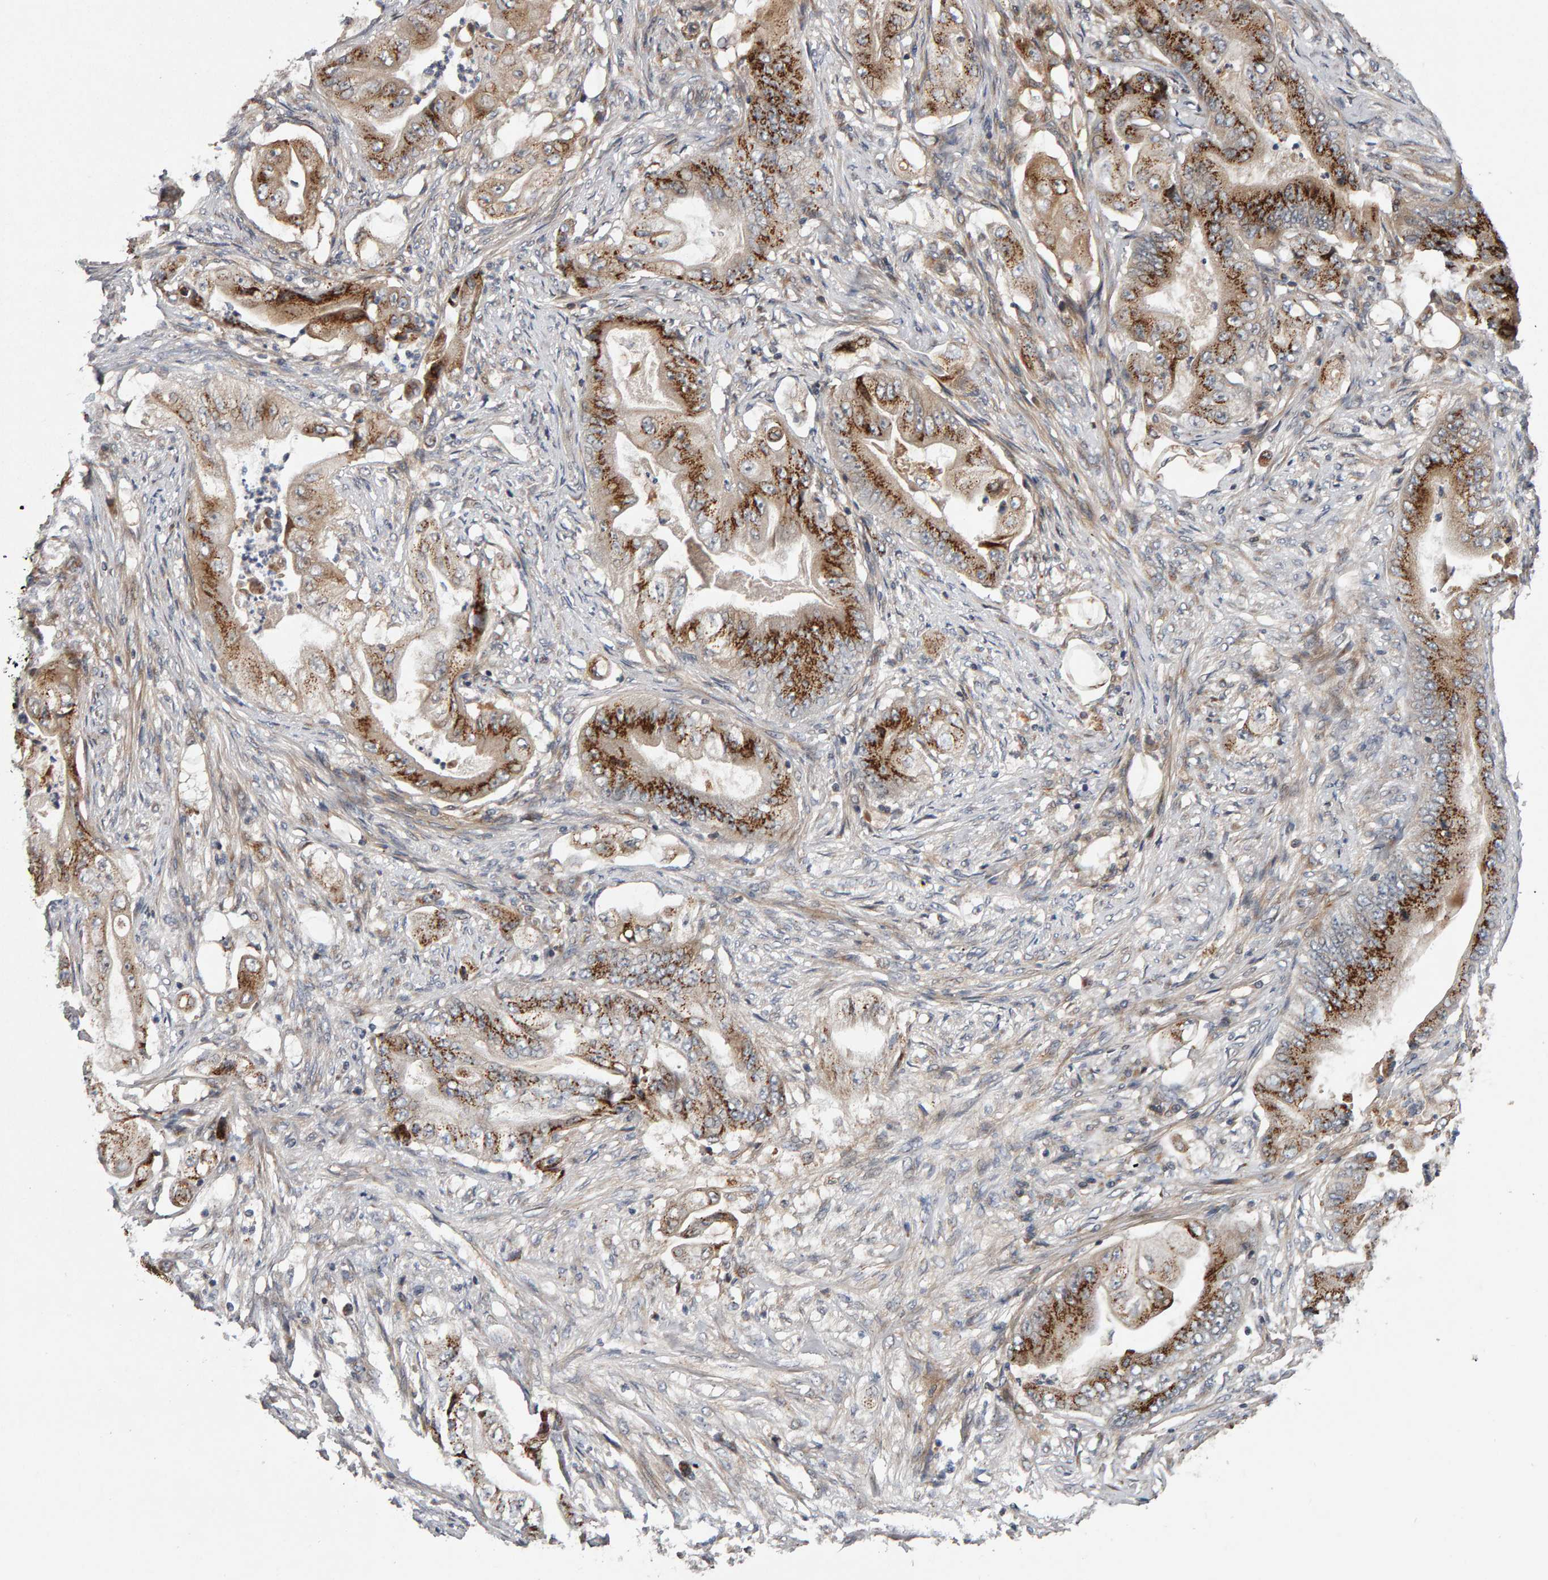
{"staining": {"intensity": "strong", "quantity": ">75%", "location": "cytoplasmic/membranous"}, "tissue": "stomach cancer", "cell_type": "Tumor cells", "image_type": "cancer", "snomed": [{"axis": "morphology", "description": "Adenocarcinoma, NOS"}, {"axis": "topography", "description": "Stomach"}], "caption": "Immunohistochemistry histopathology image of stomach cancer (adenocarcinoma) stained for a protein (brown), which exhibits high levels of strong cytoplasmic/membranous positivity in about >75% of tumor cells.", "gene": "CANT1", "patient": {"sex": "female", "age": 73}}